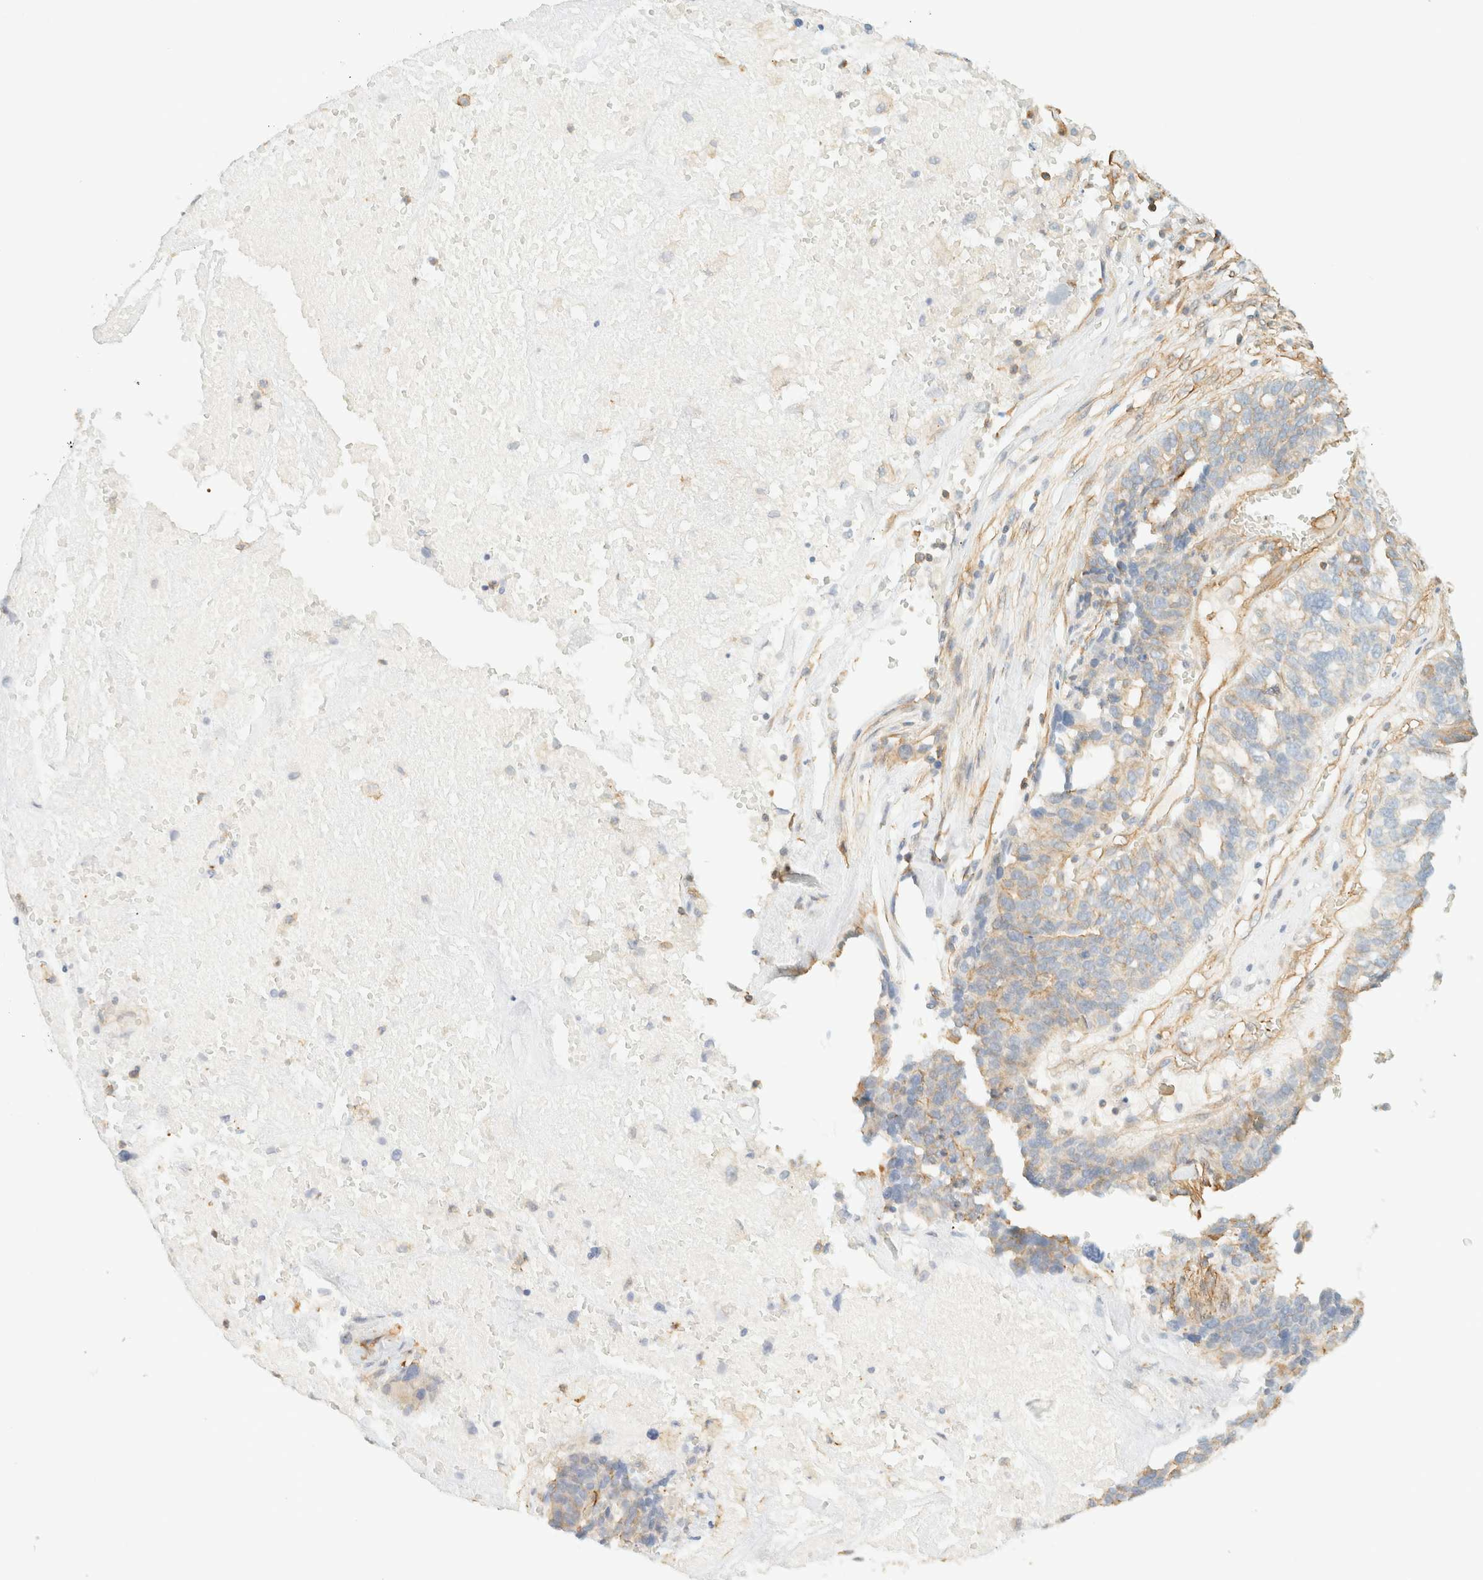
{"staining": {"intensity": "weak", "quantity": "<25%", "location": "cytoplasmic/membranous"}, "tissue": "ovarian cancer", "cell_type": "Tumor cells", "image_type": "cancer", "snomed": [{"axis": "morphology", "description": "Cystadenocarcinoma, serous, NOS"}, {"axis": "topography", "description": "Ovary"}], "caption": "Tumor cells are negative for brown protein staining in ovarian serous cystadenocarcinoma.", "gene": "OTOP2", "patient": {"sex": "female", "age": 59}}